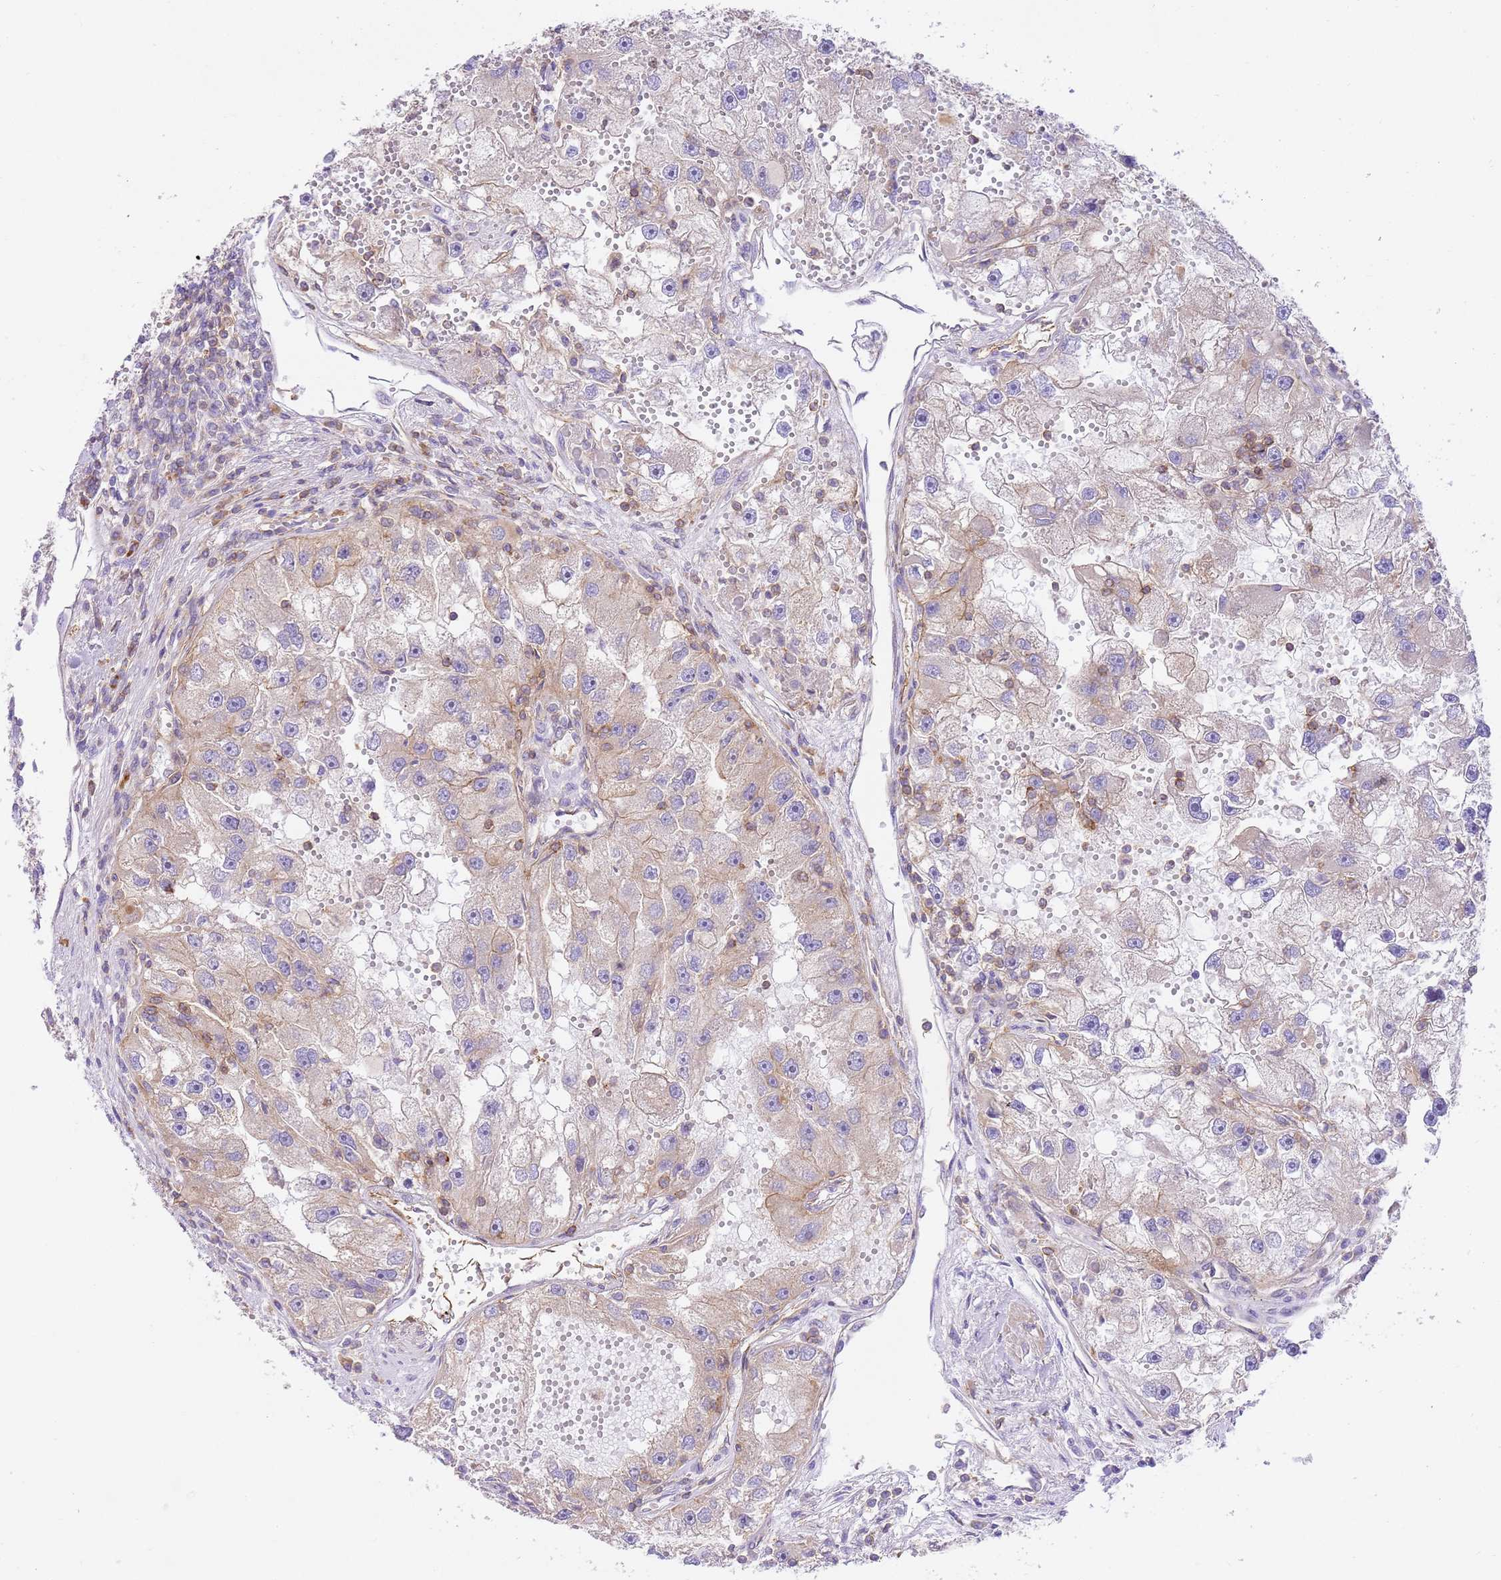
{"staining": {"intensity": "negative", "quantity": "none", "location": "none"}, "tissue": "renal cancer", "cell_type": "Tumor cells", "image_type": "cancer", "snomed": [{"axis": "morphology", "description": "Adenocarcinoma, NOS"}, {"axis": "topography", "description": "Kidney"}], "caption": "Immunohistochemistry of adenocarcinoma (renal) displays no staining in tumor cells.", "gene": "EFCAB8", "patient": {"sex": "male", "age": 63}}